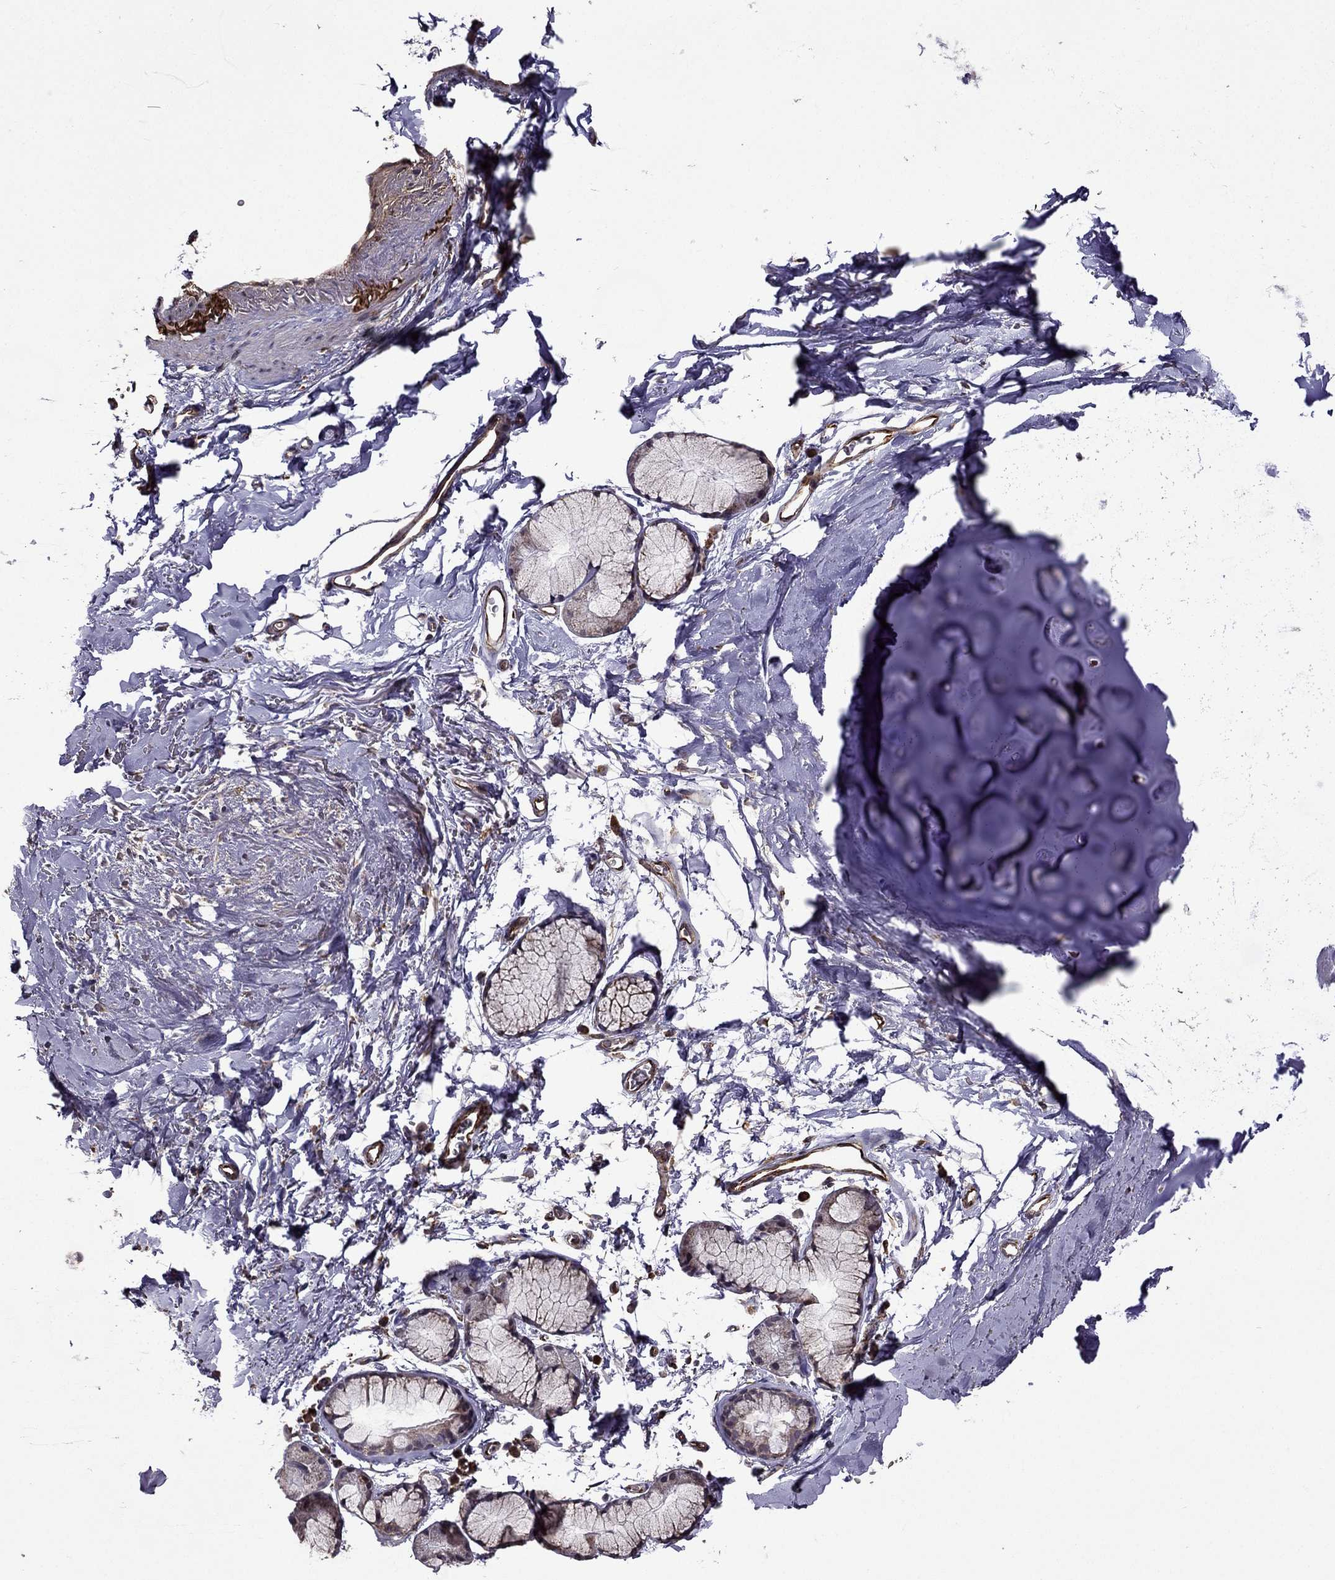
{"staining": {"intensity": "strong", "quantity": "<25%", "location": "cytoplasmic/membranous"}, "tissue": "soft tissue", "cell_type": "Chondrocytes", "image_type": "normal", "snomed": [{"axis": "morphology", "description": "Normal tissue, NOS"}, {"axis": "topography", "description": "Cartilage tissue"}, {"axis": "topography", "description": "Bronchus"}], "caption": "IHC of normal human soft tissue reveals medium levels of strong cytoplasmic/membranous positivity in about <25% of chondrocytes.", "gene": "IKBIP", "patient": {"sex": "female", "age": 79}}